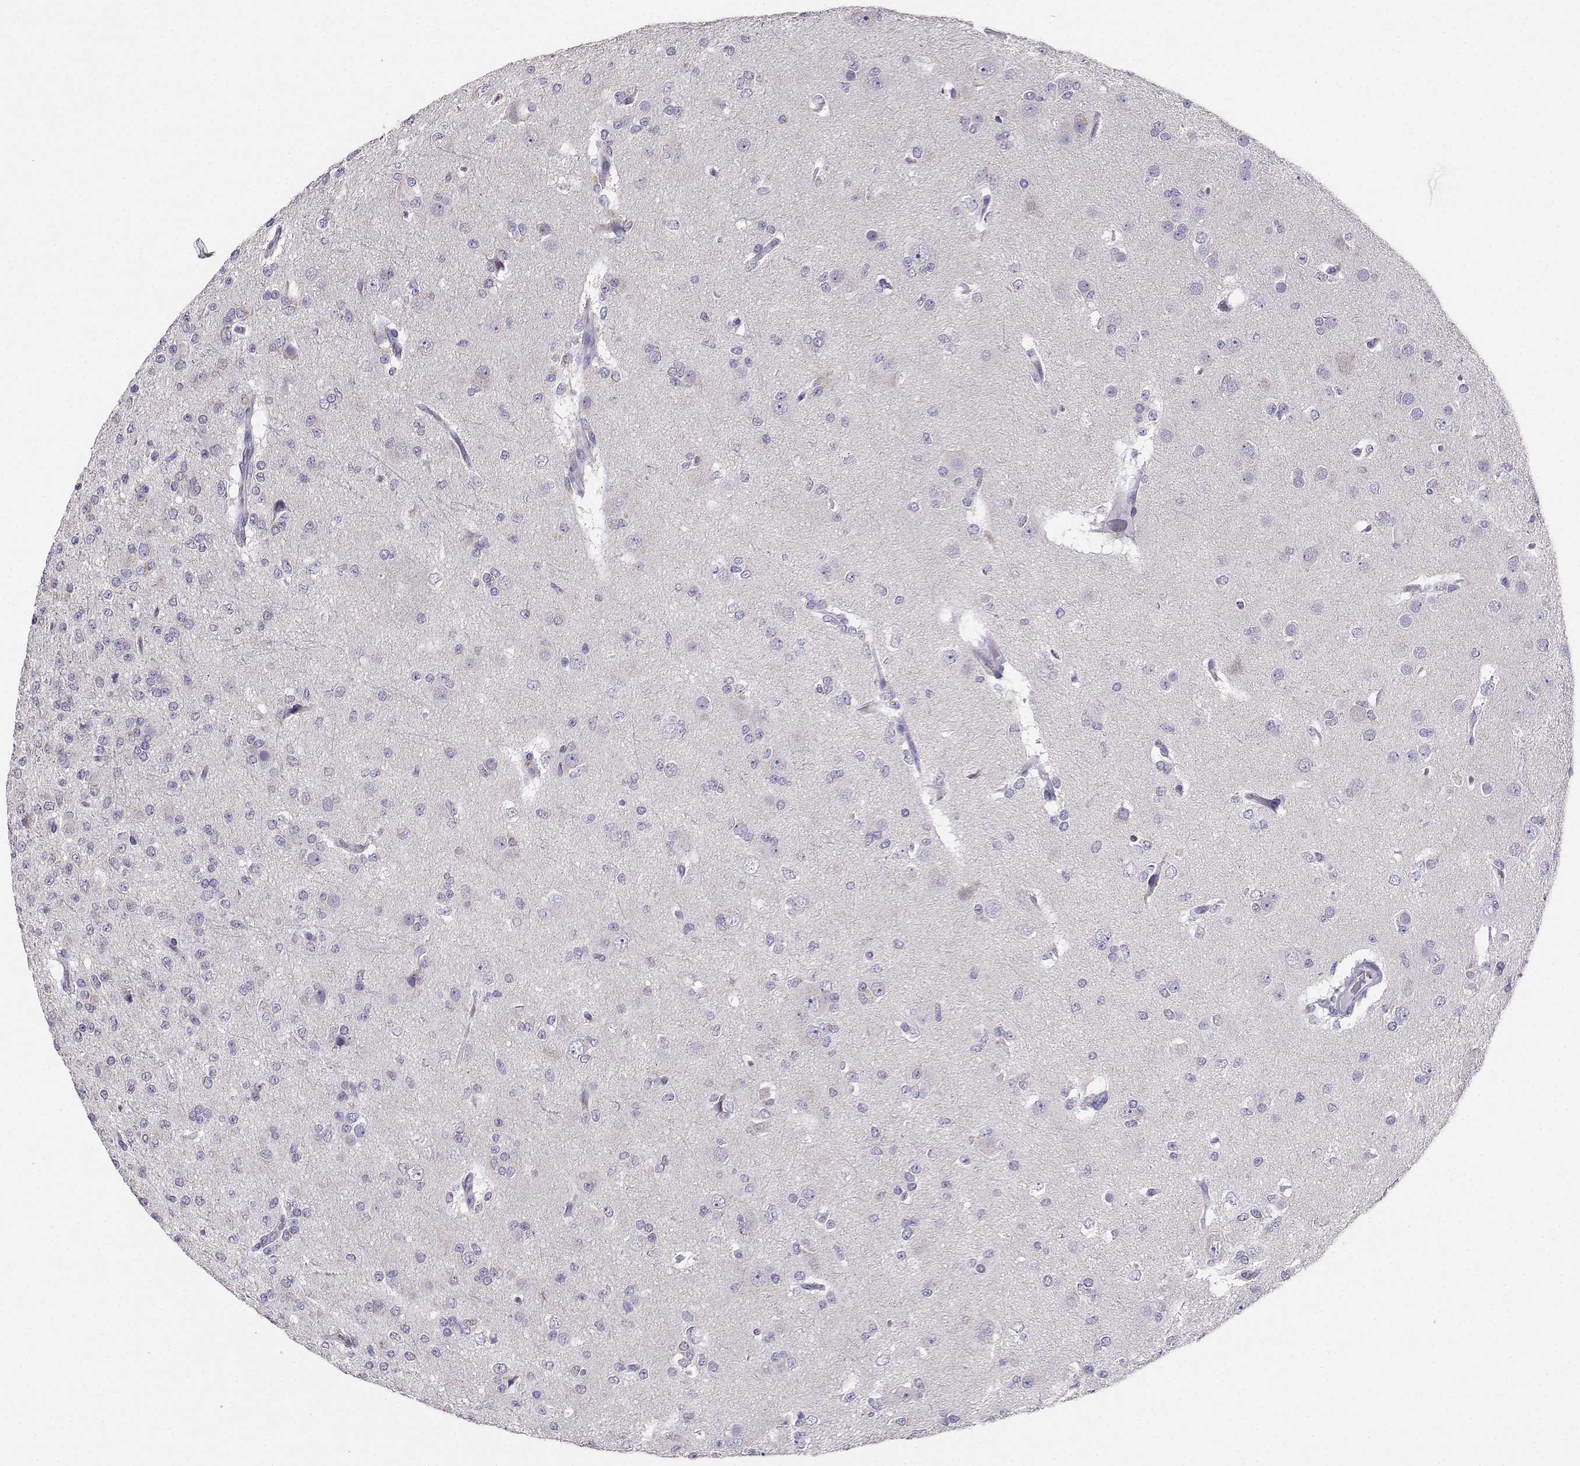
{"staining": {"intensity": "negative", "quantity": "none", "location": "none"}, "tissue": "glioma", "cell_type": "Tumor cells", "image_type": "cancer", "snomed": [{"axis": "morphology", "description": "Glioma, malignant, Low grade"}, {"axis": "topography", "description": "Brain"}], "caption": "A photomicrograph of glioma stained for a protein exhibits no brown staining in tumor cells.", "gene": "AVP", "patient": {"sex": "male", "age": 27}}